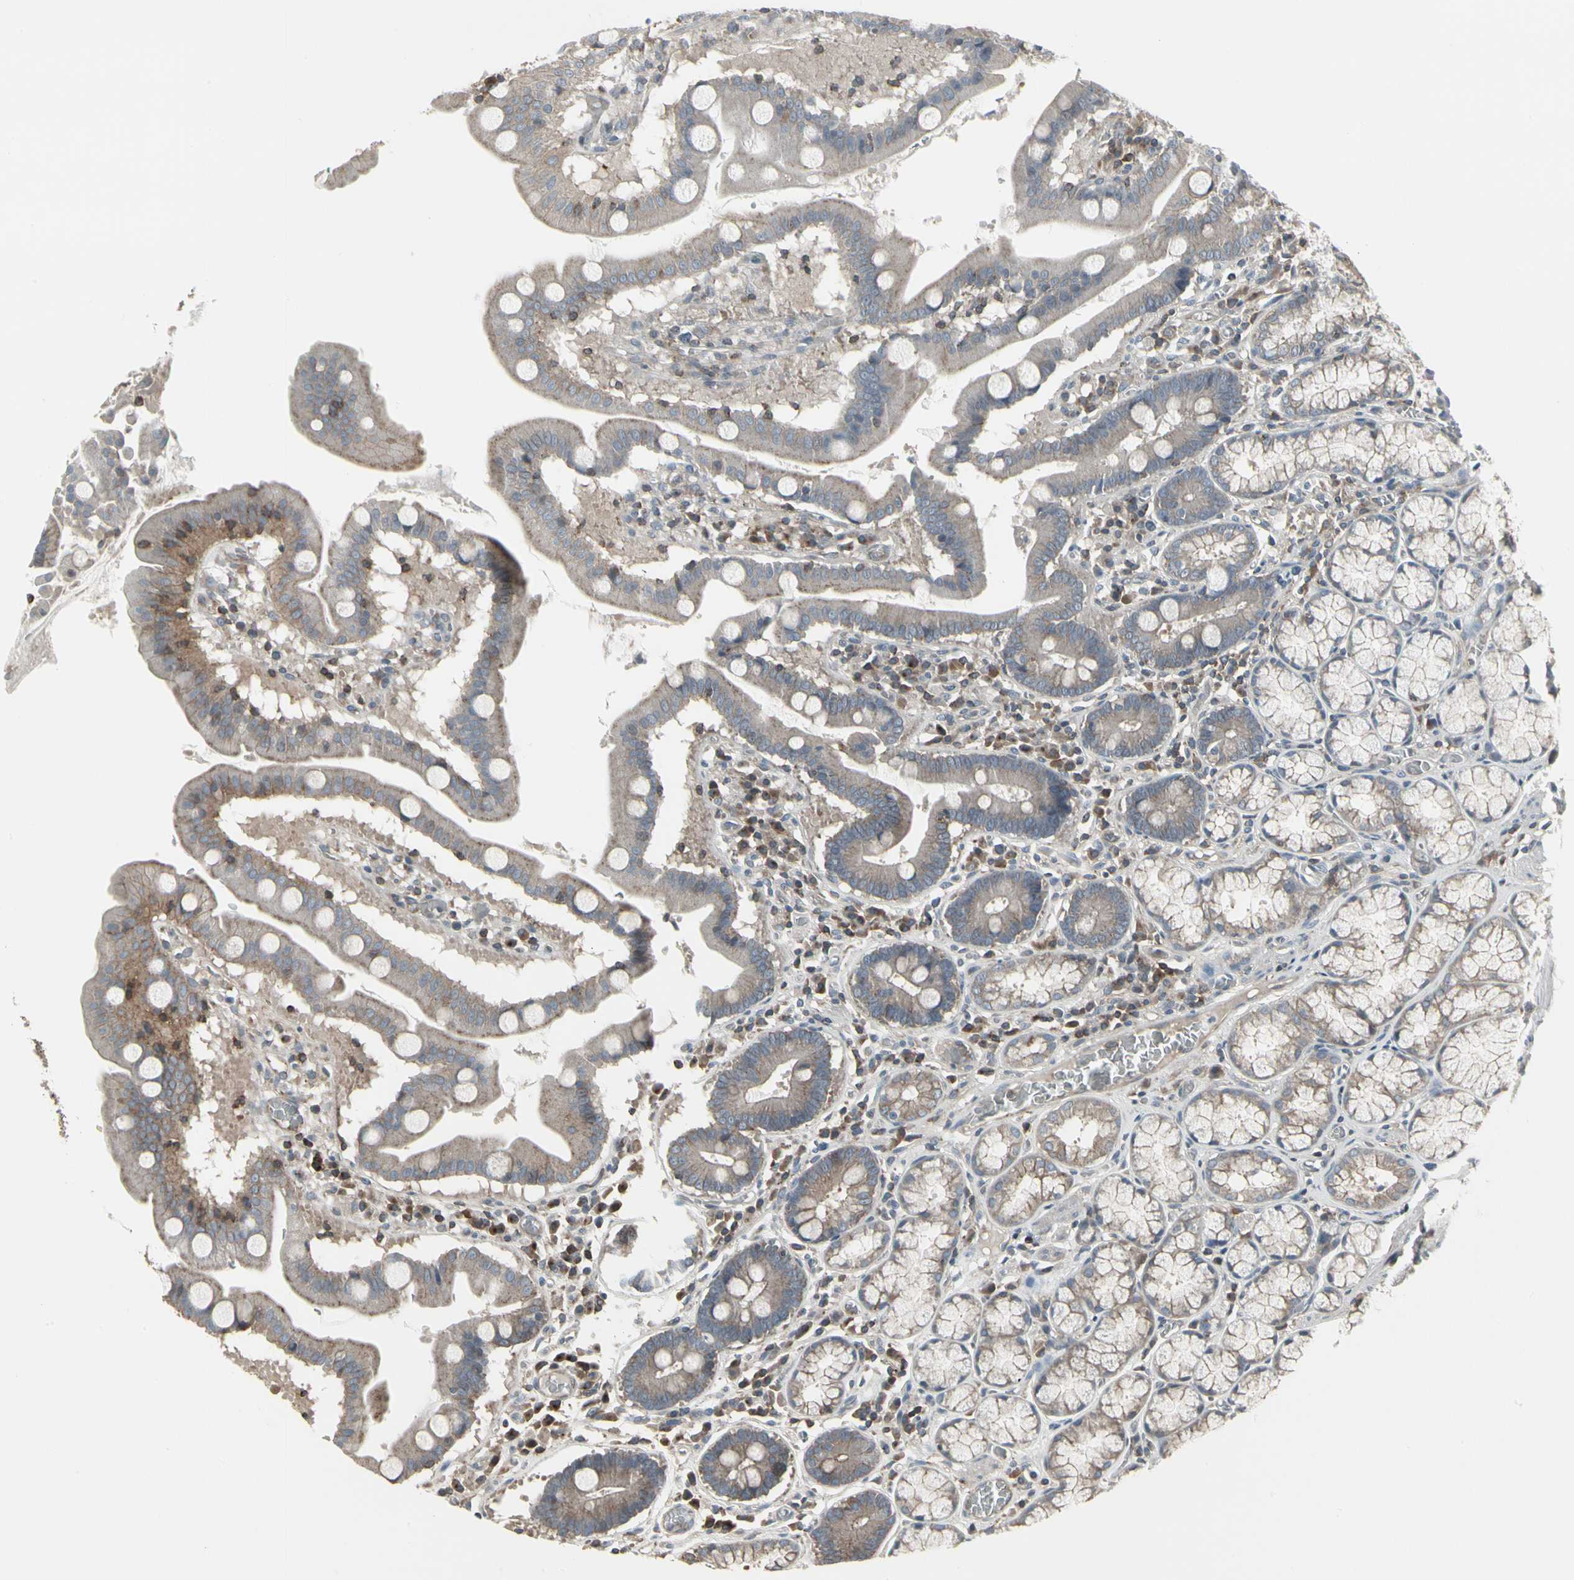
{"staining": {"intensity": "moderate", "quantity": ">75%", "location": "cytoplasmic/membranous"}, "tissue": "stomach", "cell_type": "Glandular cells", "image_type": "normal", "snomed": [{"axis": "morphology", "description": "Normal tissue, NOS"}, {"axis": "topography", "description": "Stomach, lower"}], "caption": "IHC of unremarkable stomach demonstrates medium levels of moderate cytoplasmic/membranous staining in approximately >75% of glandular cells.", "gene": "EPS15", "patient": {"sex": "male", "age": 56}}